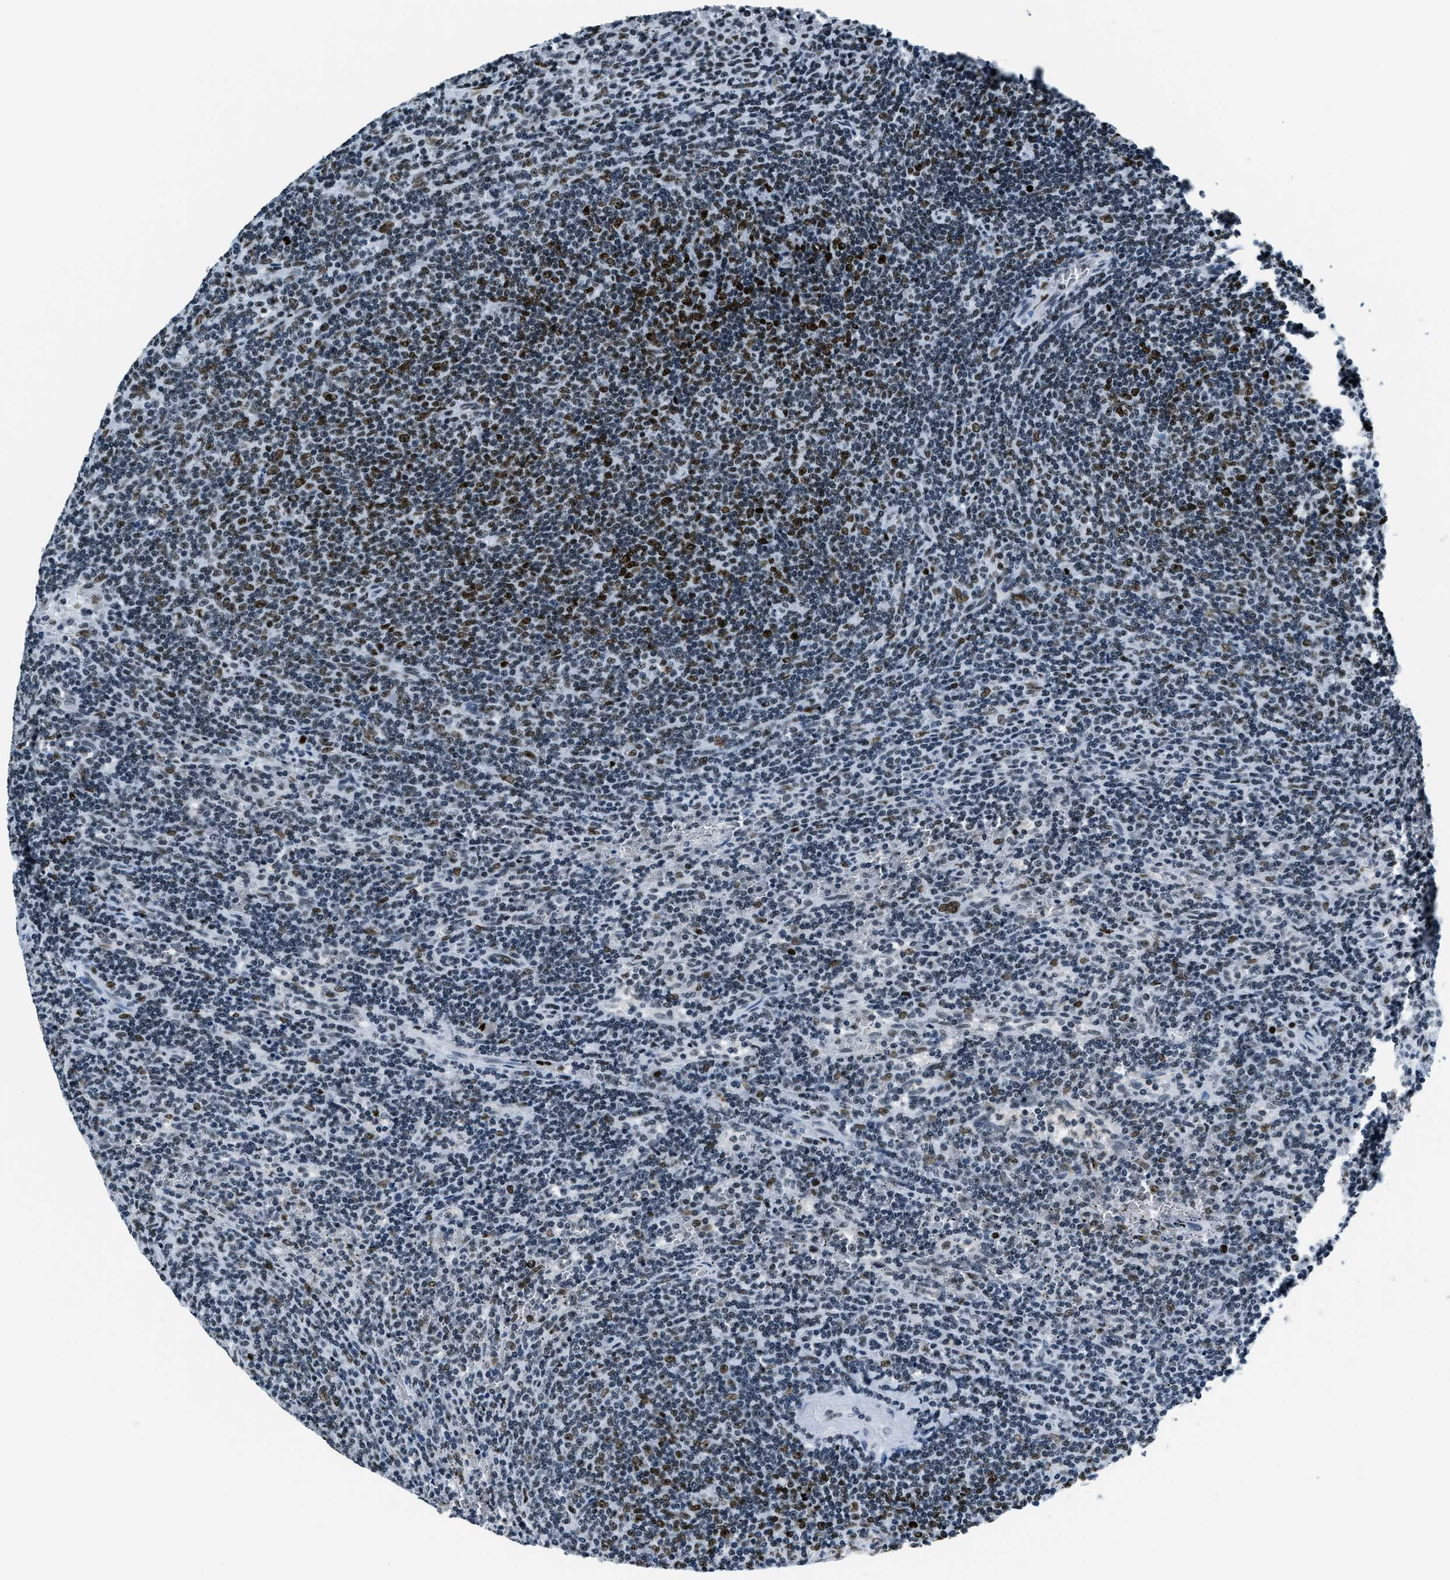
{"staining": {"intensity": "strong", "quantity": "<25%", "location": "nuclear"}, "tissue": "lymphoma", "cell_type": "Tumor cells", "image_type": "cancer", "snomed": [{"axis": "morphology", "description": "Malignant lymphoma, non-Hodgkin's type, Low grade"}, {"axis": "topography", "description": "Spleen"}], "caption": "DAB (3,3'-diaminobenzidine) immunohistochemical staining of human lymphoma shows strong nuclear protein expression in about <25% of tumor cells.", "gene": "TOP1", "patient": {"sex": "female", "age": 50}}